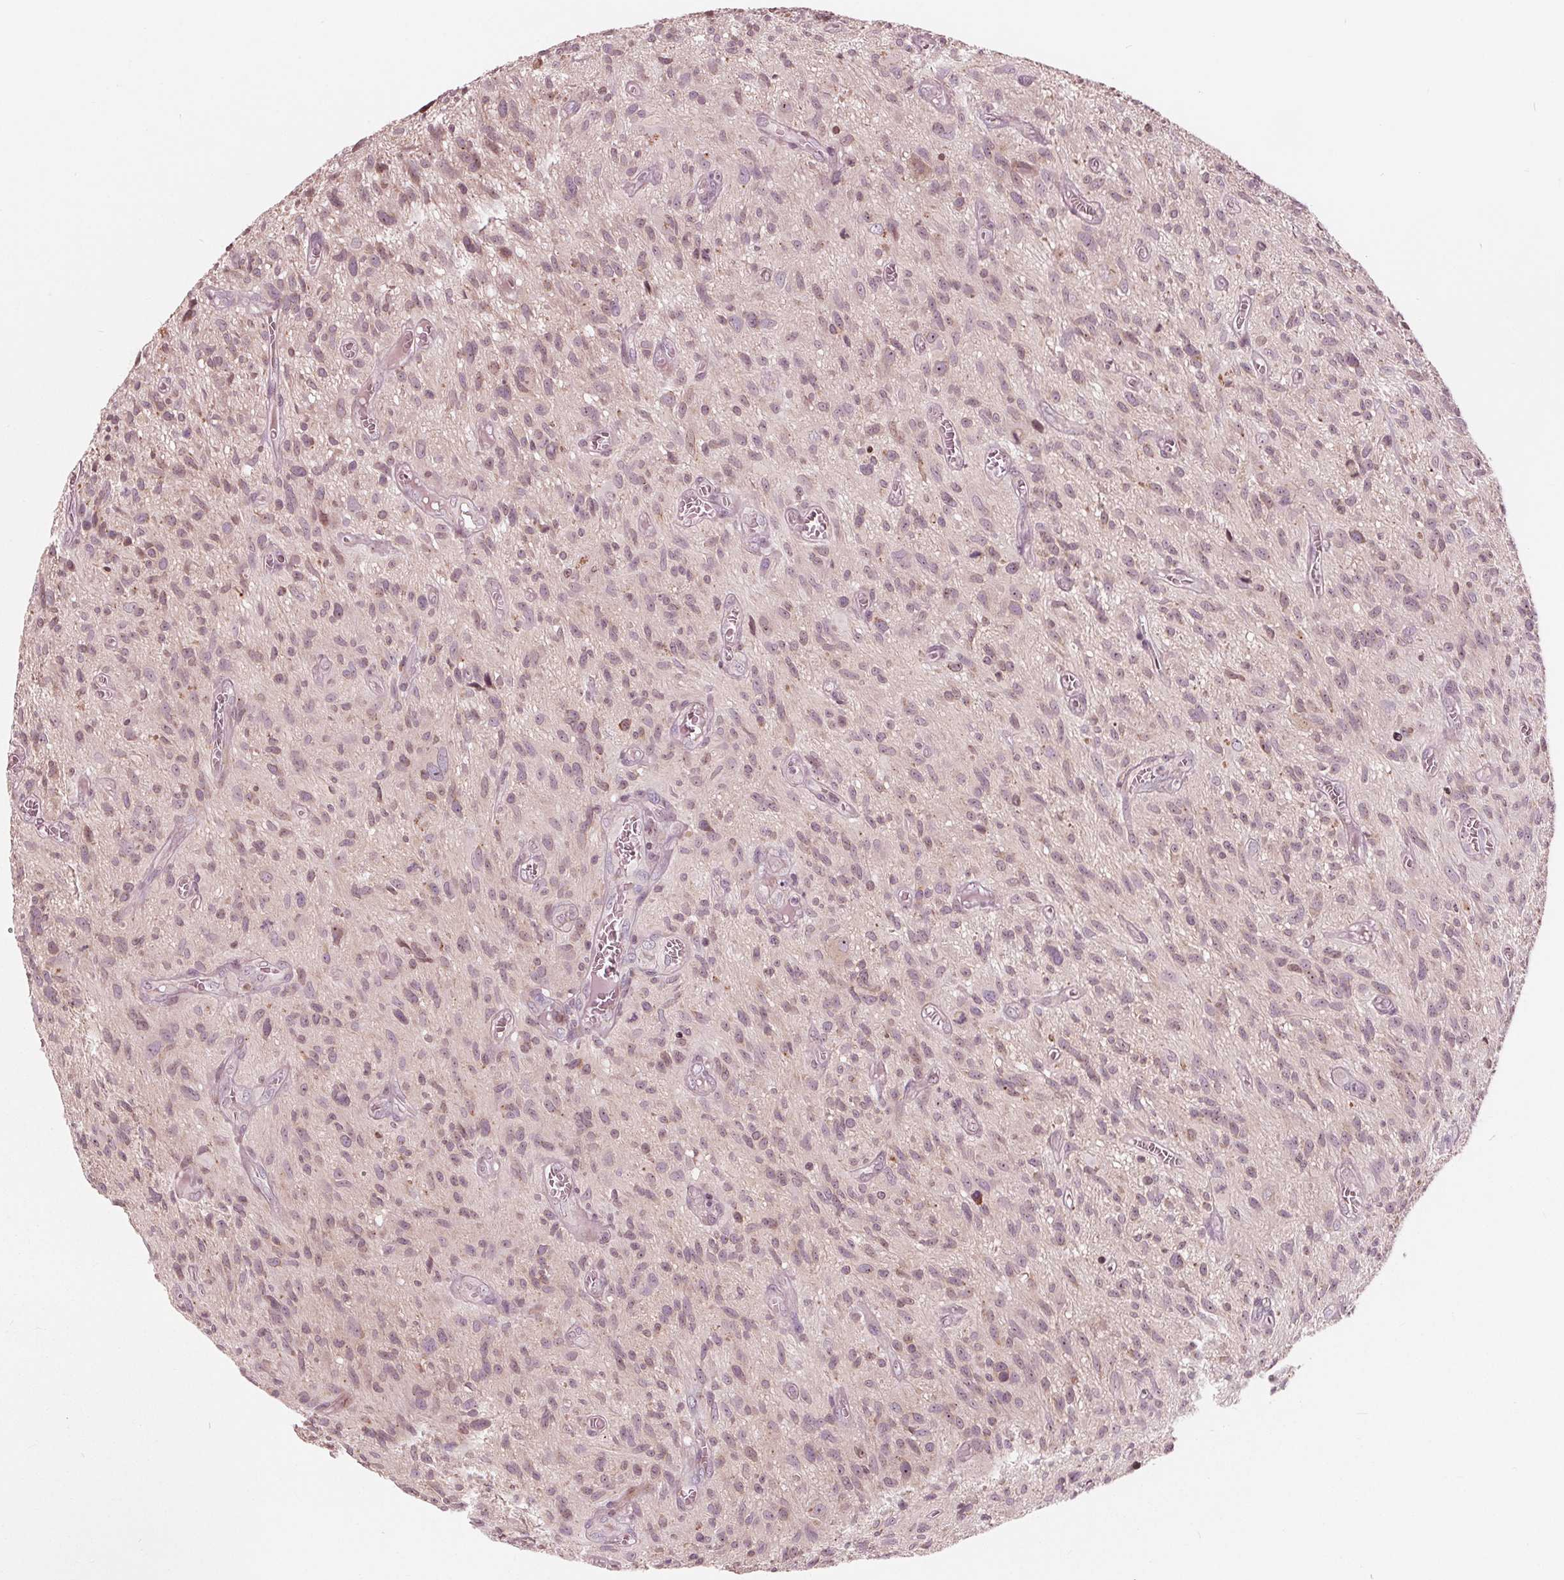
{"staining": {"intensity": "weak", "quantity": "25%-75%", "location": "cytoplasmic/membranous,nuclear"}, "tissue": "glioma", "cell_type": "Tumor cells", "image_type": "cancer", "snomed": [{"axis": "morphology", "description": "Glioma, malignant, High grade"}, {"axis": "topography", "description": "Brain"}], "caption": "A histopathology image of human glioma stained for a protein exhibits weak cytoplasmic/membranous and nuclear brown staining in tumor cells.", "gene": "NUP210", "patient": {"sex": "male", "age": 75}}